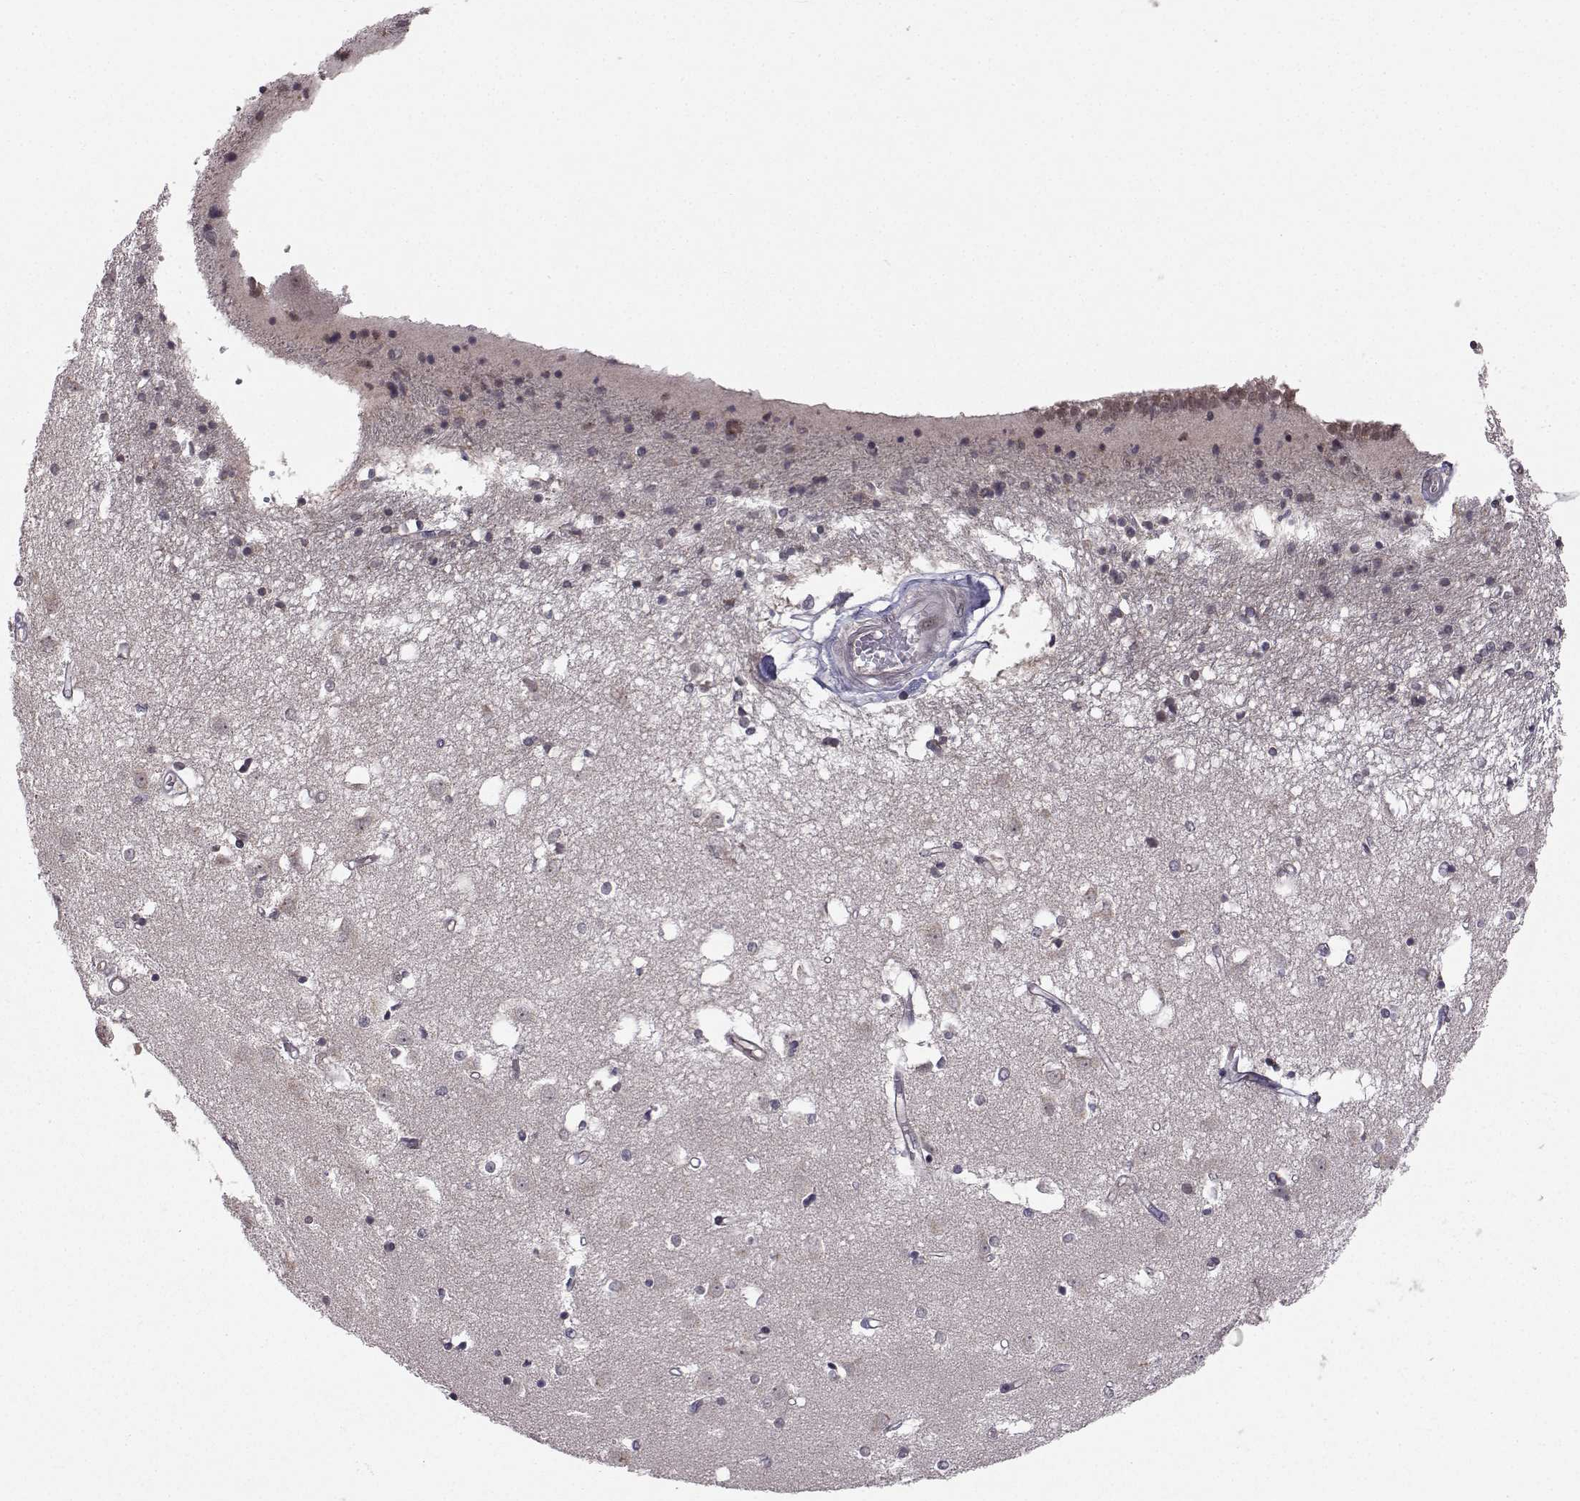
{"staining": {"intensity": "negative", "quantity": "none", "location": "none"}, "tissue": "caudate", "cell_type": "Glial cells", "image_type": "normal", "snomed": [{"axis": "morphology", "description": "Normal tissue, NOS"}, {"axis": "topography", "description": "Lateral ventricle wall"}], "caption": "Glial cells show no significant protein positivity in unremarkable caudate. (DAB immunohistochemistry, high magnification).", "gene": "PKN2", "patient": {"sex": "male", "age": 54}}